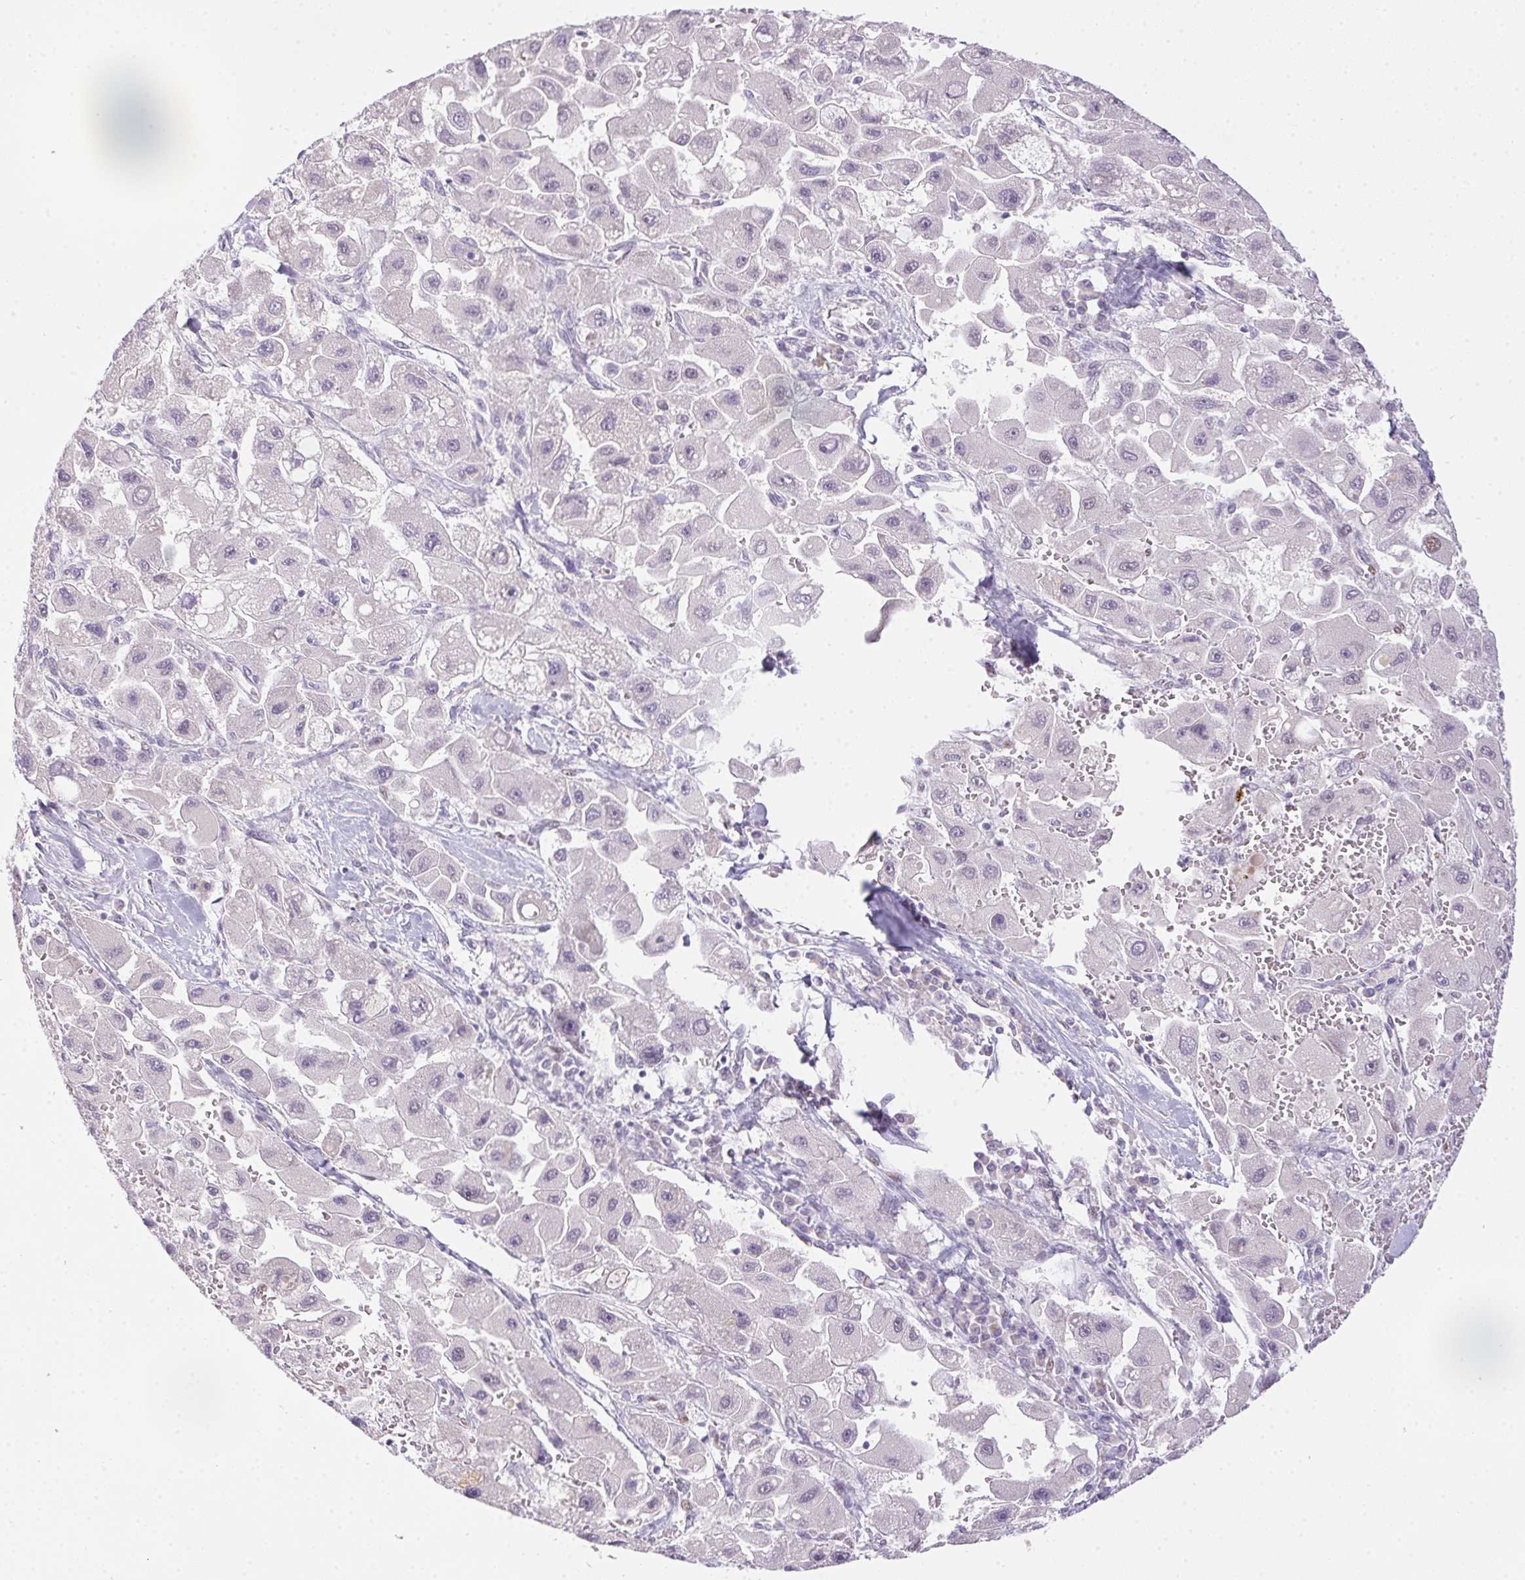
{"staining": {"intensity": "negative", "quantity": "none", "location": "none"}, "tissue": "liver cancer", "cell_type": "Tumor cells", "image_type": "cancer", "snomed": [{"axis": "morphology", "description": "Carcinoma, Hepatocellular, NOS"}, {"axis": "topography", "description": "Liver"}], "caption": "This is an immunohistochemistry histopathology image of human liver cancer. There is no positivity in tumor cells.", "gene": "SP9", "patient": {"sex": "male", "age": 24}}